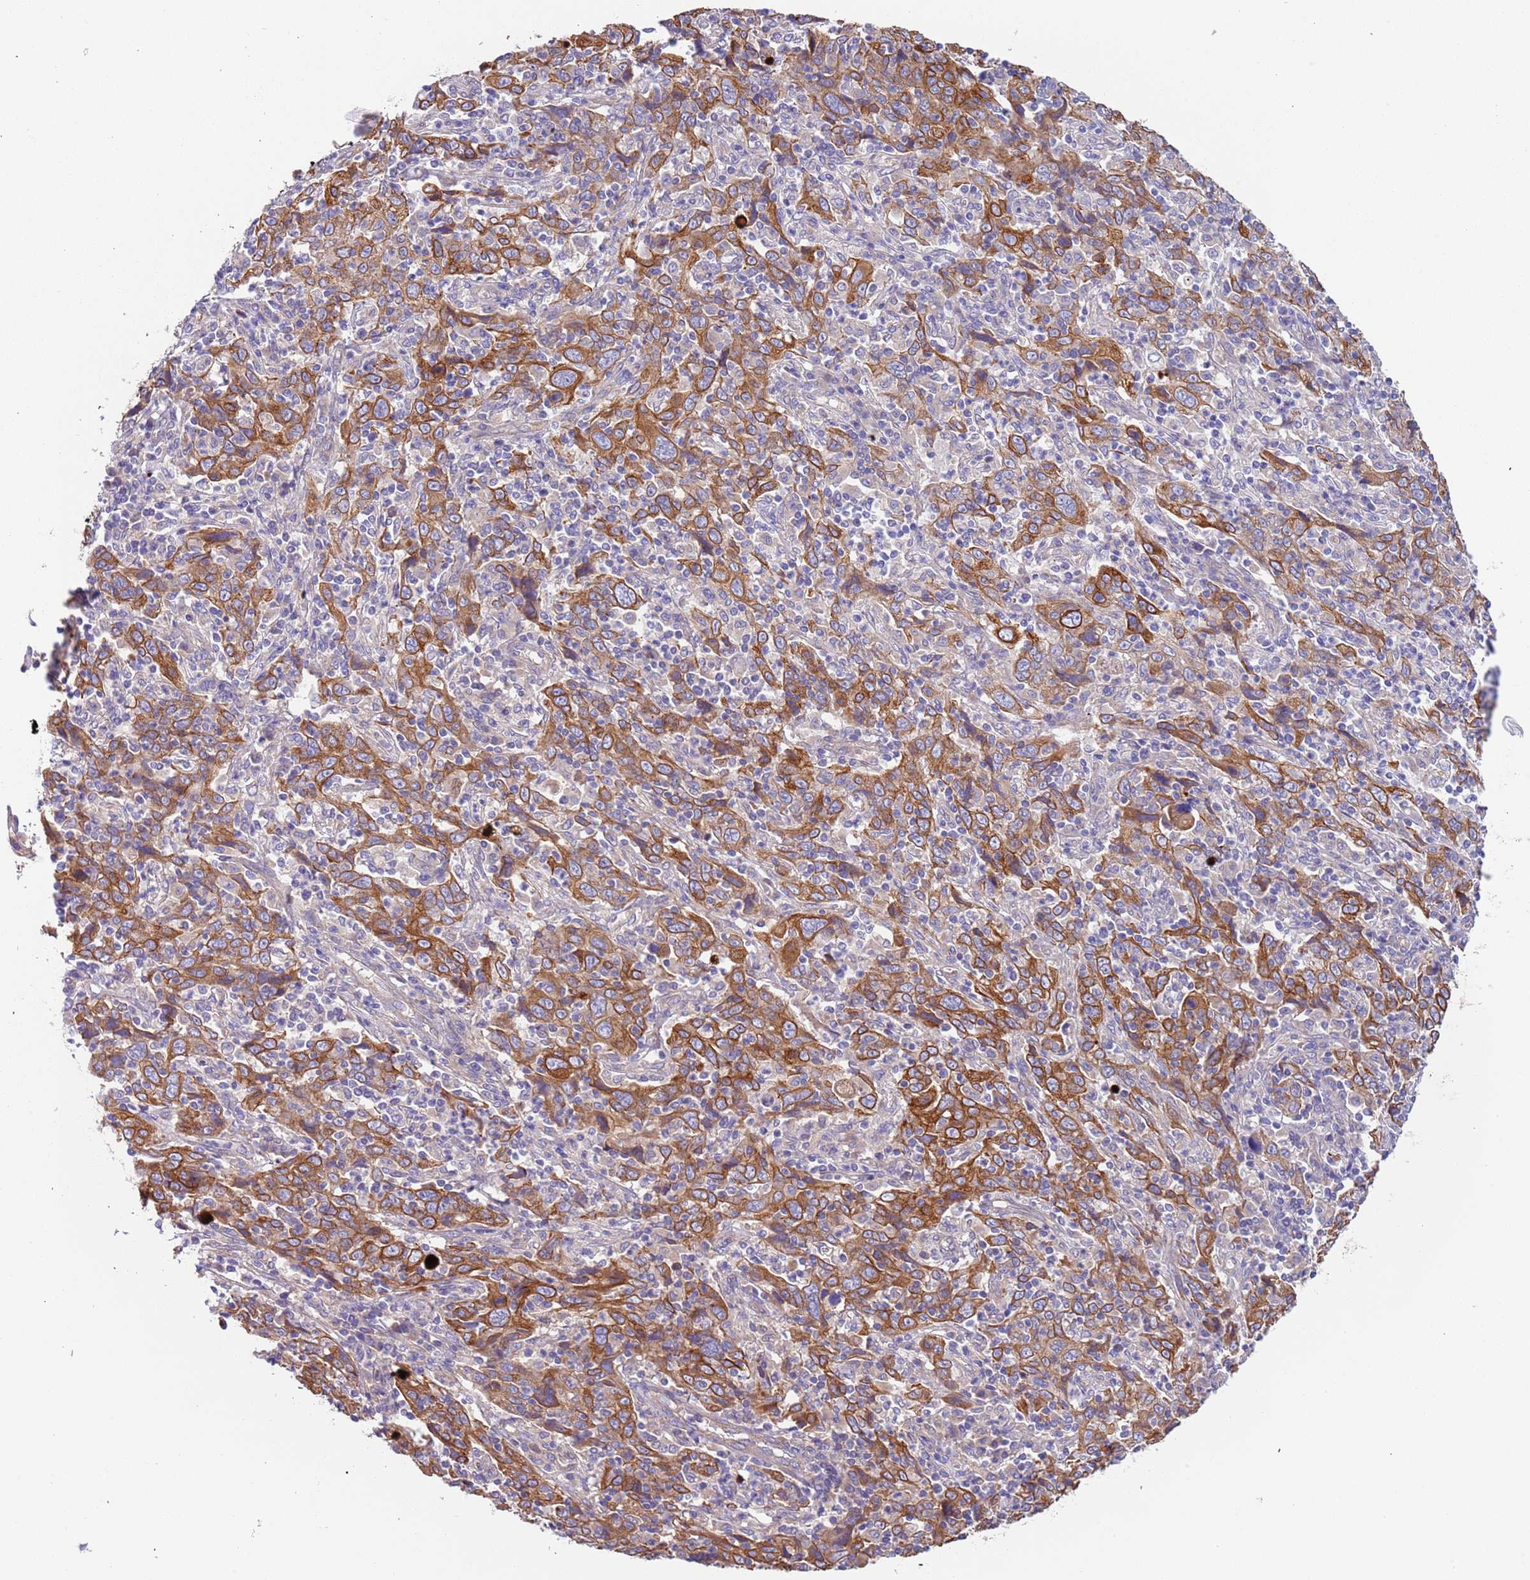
{"staining": {"intensity": "moderate", "quantity": ">75%", "location": "cytoplasmic/membranous"}, "tissue": "cervical cancer", "cell_type": "Tumor cells", "image_type": "cancer", "snomed": [{"axis": "morphology", "description": "Squamous cell carcinoma, NOS"}, {"axis": "topography", "description": "Cervix"}], "caption": "Immunohistochemical staining of human cervical cancer shows moderate cytoplasmic/membranous protein staining in approximately >75% of tumor cells. Using DAB (3,3'-diaminobenzidine) (brown) and hematoxylin (blue) stains, captured at high magnification using brightfield microscopy.", "gene": "LAMB4", "patient": {"sex": "female", "age": 46}}